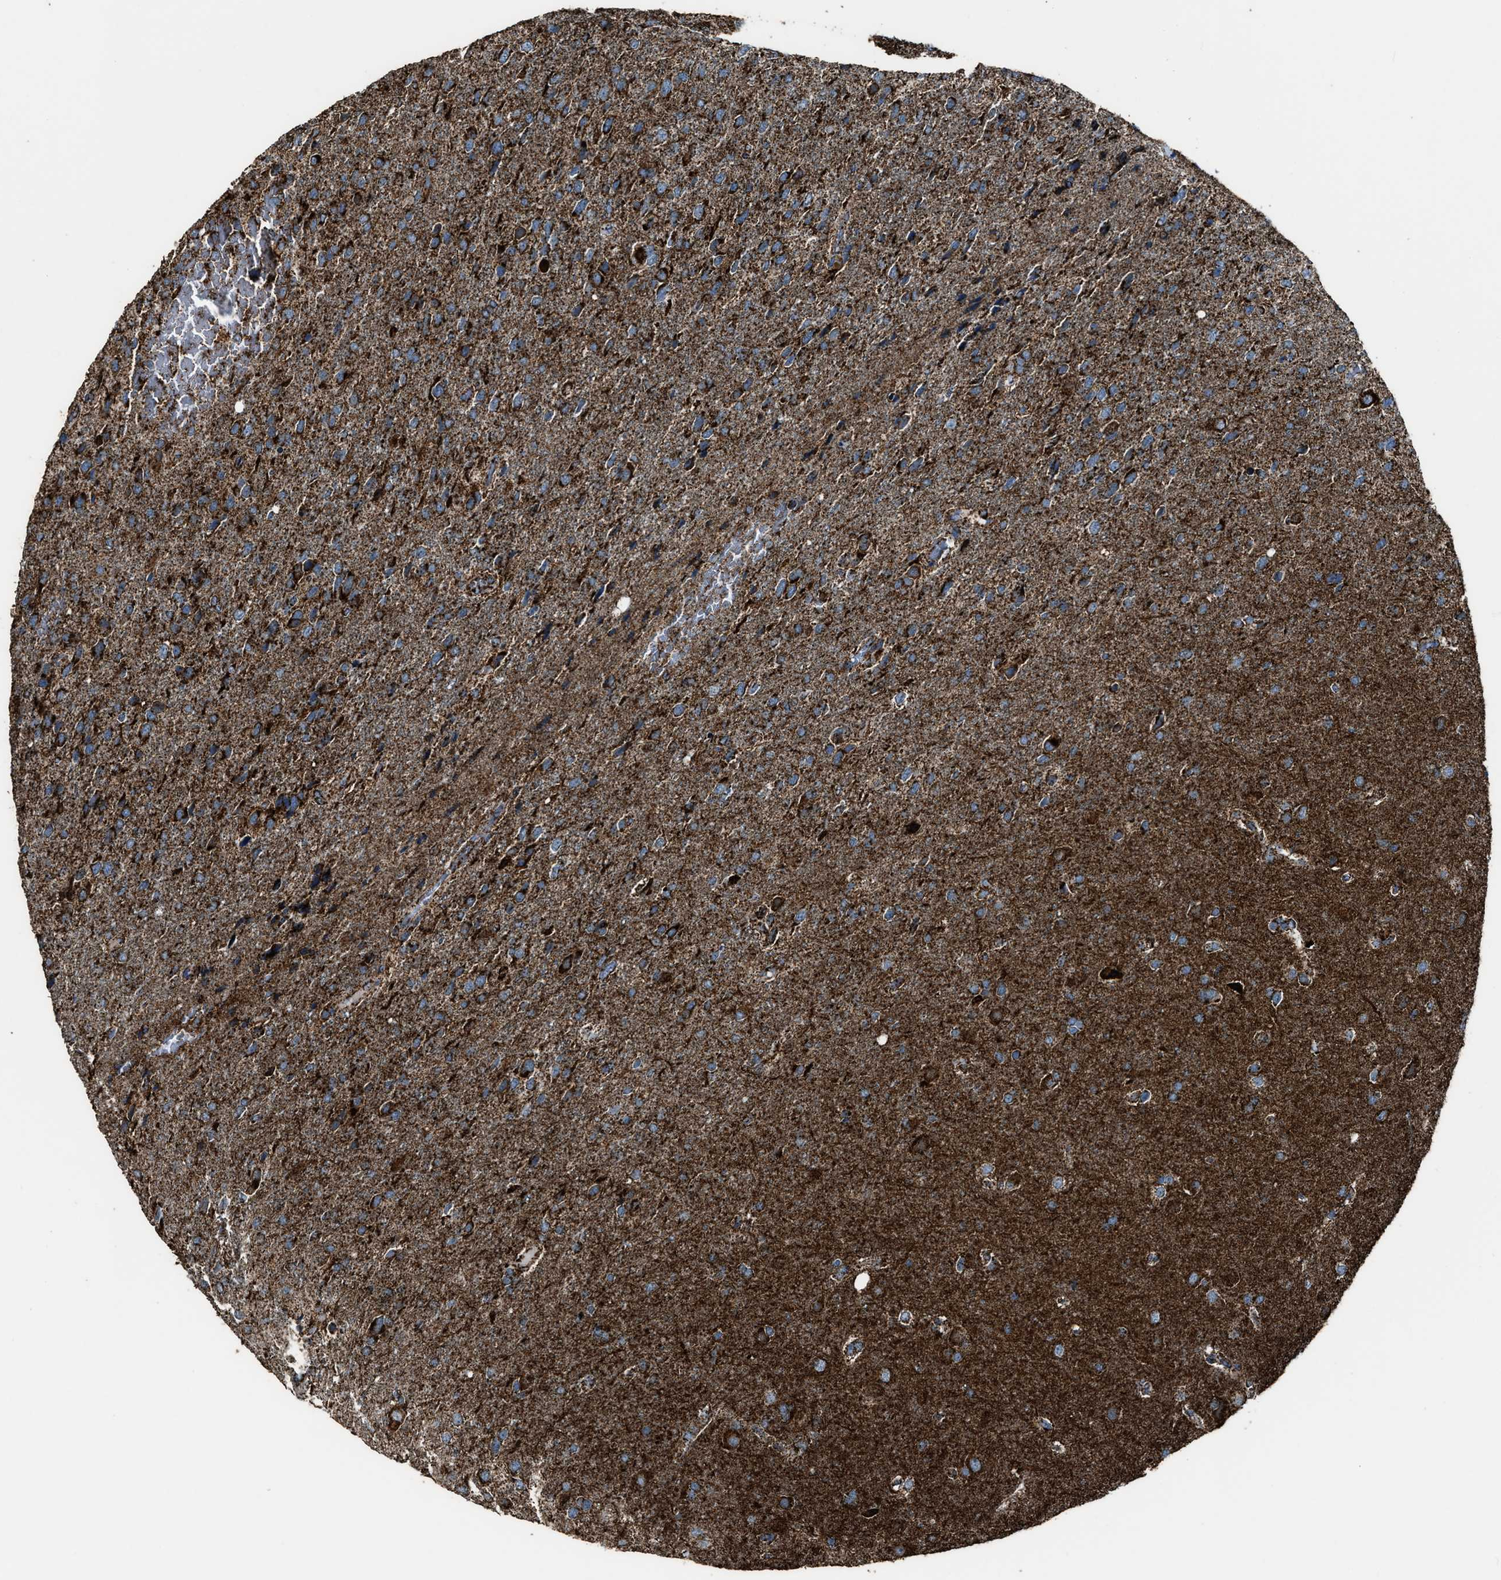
{"staining": {"intensity": "strong", "quantity": ">75%", "location": "cytoplasmic/membranous"}, "tissue": "glioma", "cell_type": "Tumor cells", "image_type": "cancer", "snomed": [{"axis": "morphology", "description": "Glioma, malignant, High grade"}, {"axis": "topography", "description": "Brain"}], "caption": "Strong cytoplasmic/membranous expression is present in about >75% of tumor cells in high-grade glioma (malignant). Immunohistochemistry stains the protein in brown and the nuclei are stained blue.", "gene": "MDH2", "patient": {"sex": "female", "age": 58}}